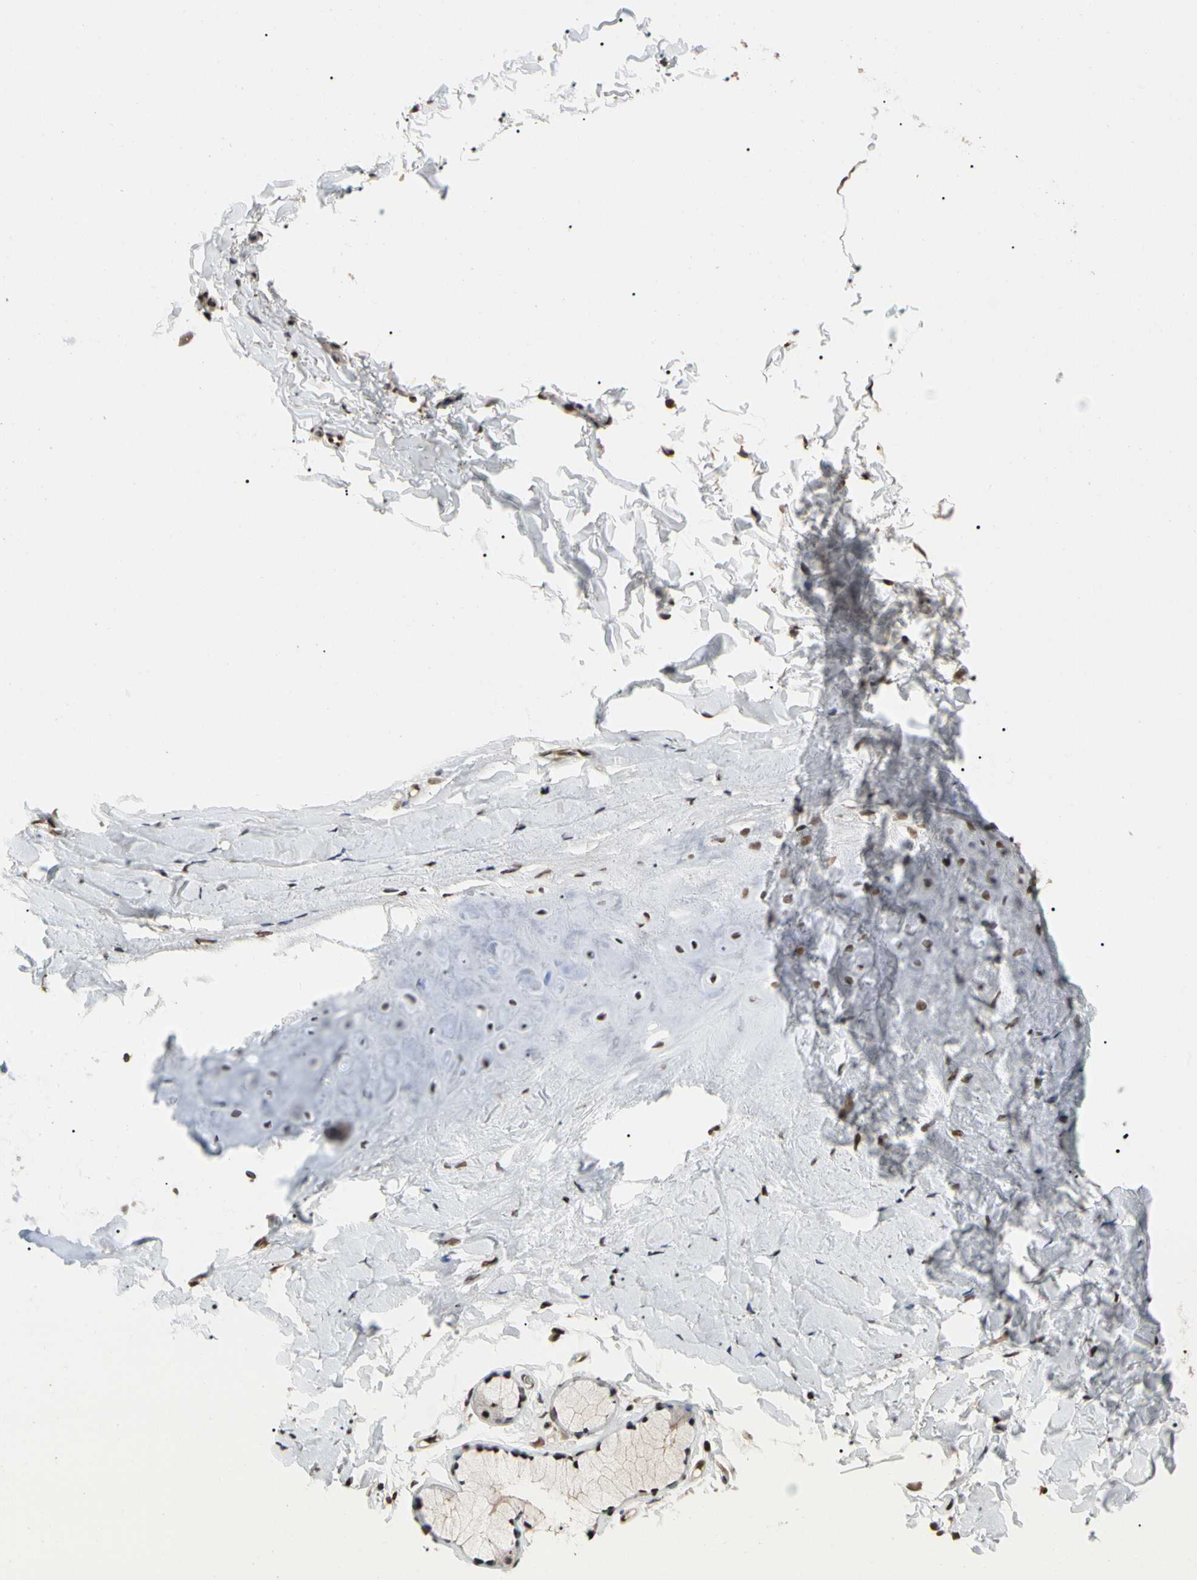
{"staining": {"intensity": "moderate", "quantity": ">75%", "location": "nuclear"}, "tissue": "adipose tissue", "cell_type": "Adipocytes", "image_type": "normal", "snomed": [{"axis": "morphology", "description": "Normal tissue, NOS"}, {"axis": "topography", "description": "Cartilage tissue"}, {"axis": "topography", "description": "Bronchus"}], "caption": "IHC photomicrograph of normal human adipose tissue stained for a protein (brown), which exhibits medium levels of moderate nuclear positivity in about >75% of adipocytes.", "gene": "FAM98B", "patient": {"sex": "female", "age": 73}}